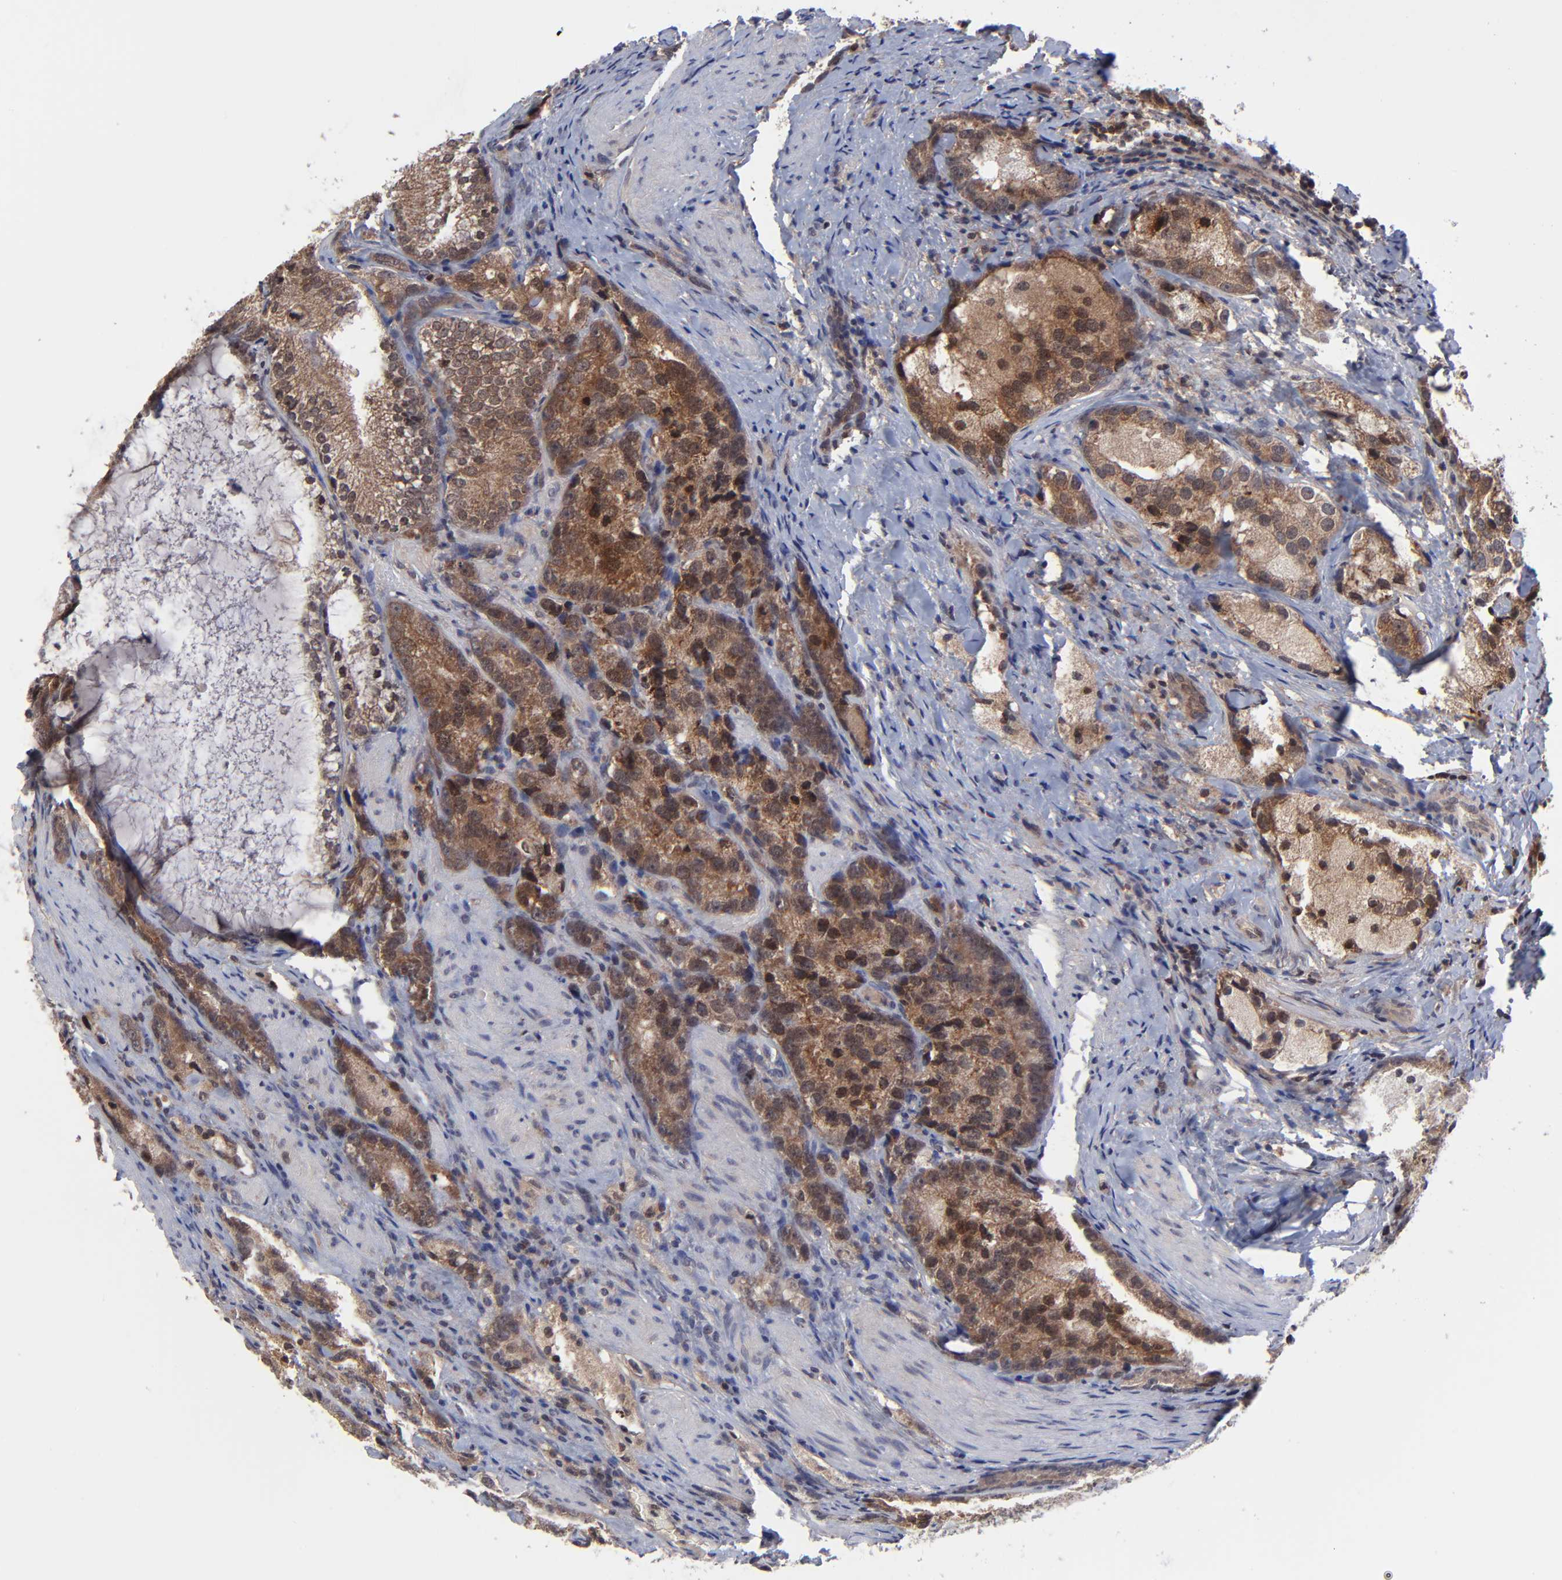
{"staining": {"intensity": "moderate", "quantity": ">75%", "location": "cytoplasmic/membranous"}, "tissue": "prostate cancer", "cell_type": "Tumor cells", "image_type": "cancer", "snomed": [{"axis": "morphology", "description": "Adenocarcinoma, High grade"}, {"axis": "topography", "description": "Prostate"}], "caption": "Prostate cancer stained with a brown dye reveals moderate cytoplasmic/membranous positive positivity in about >75% of tumor cells.", "gene": "UBE2L6", "patient": {"sex": "male", "age": 63}}